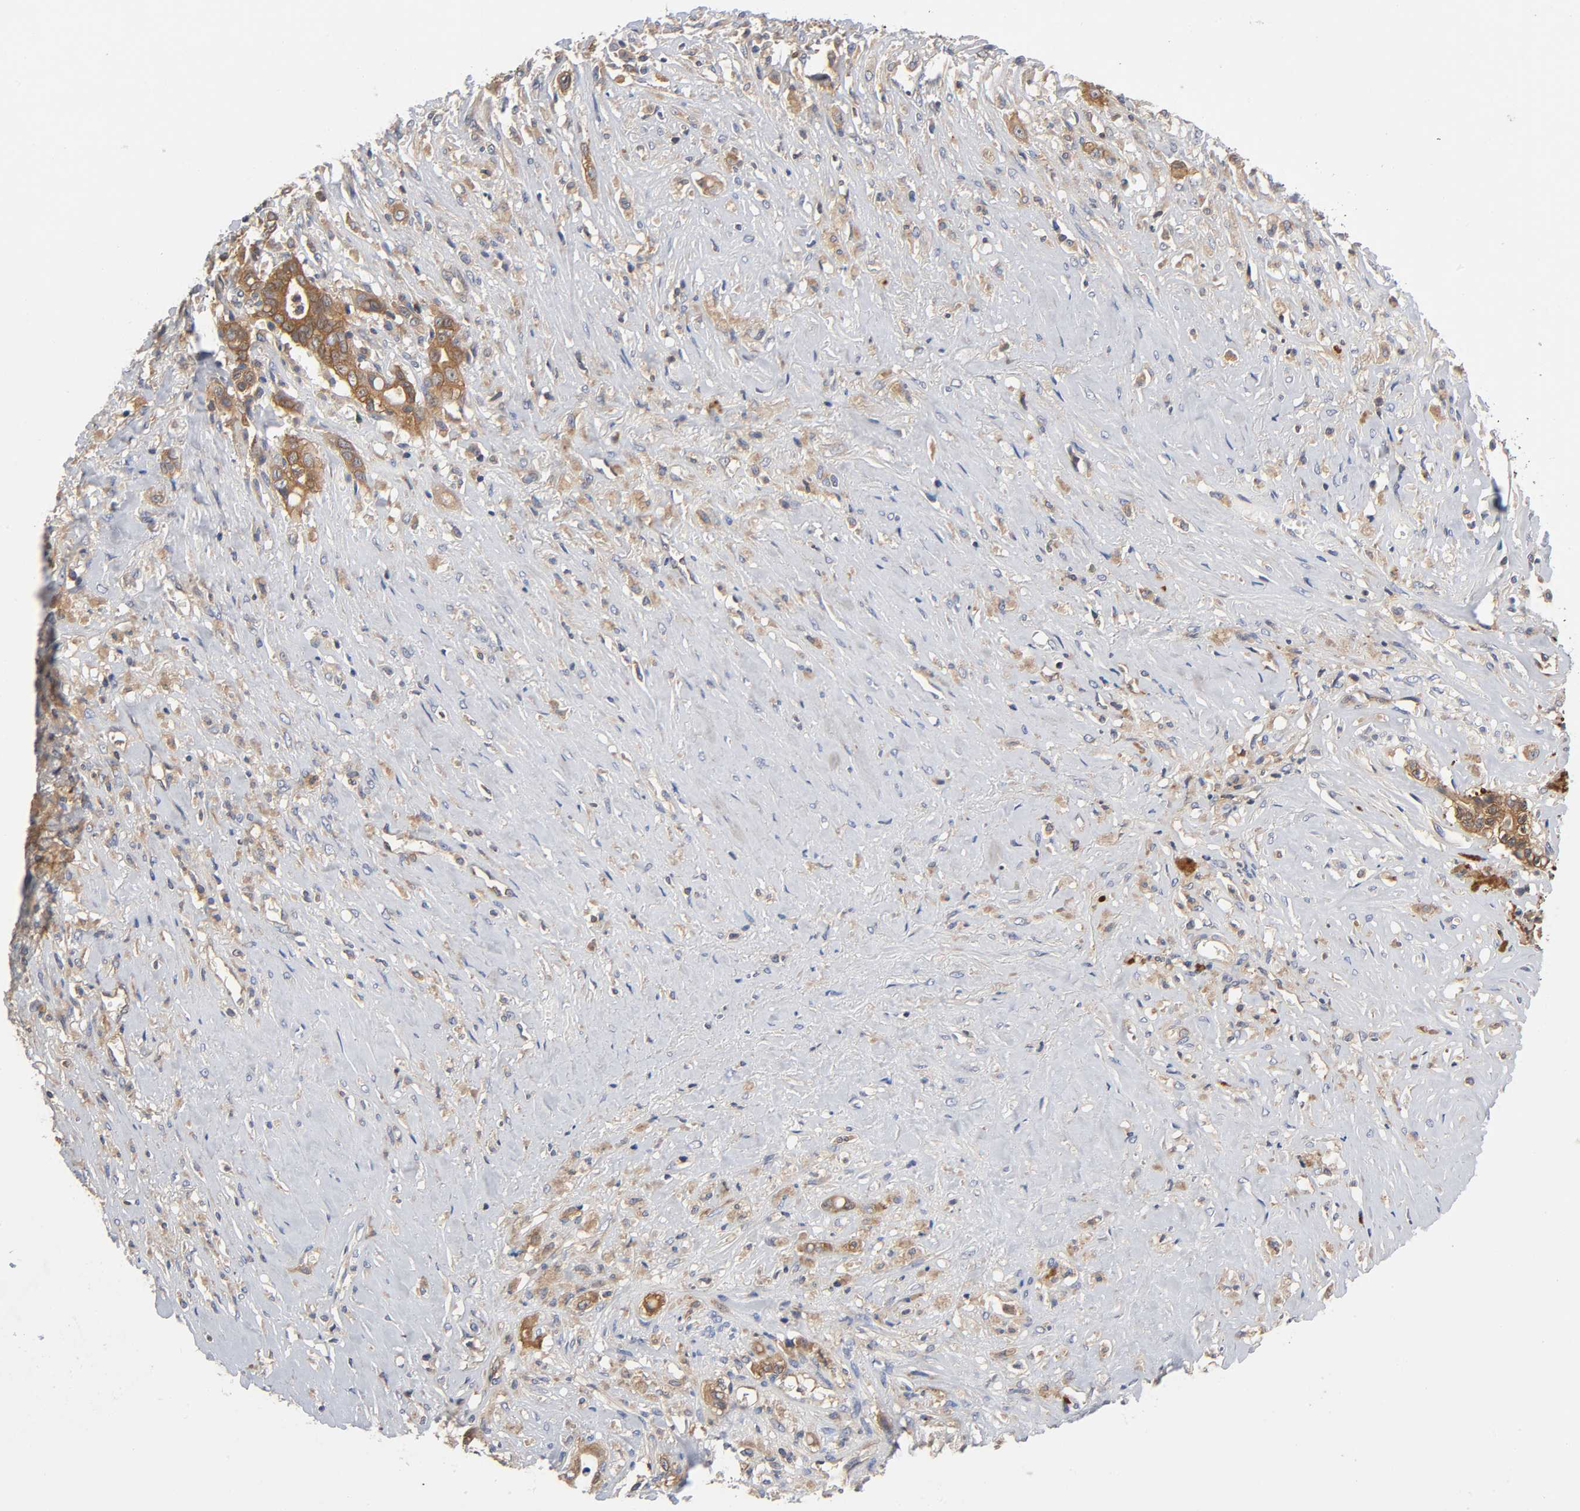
{"staining": {"intensity": "moderate", "quantity": ">75%", "location": "cytoplasmic/membranous"}, "tissue": "liver cancer", "cell_type": "Tumor cells", "image_type": "cancer", "snomed": [{"axis": "morphology", "description": "Cholangiocarcinoma"}, {"axis": "topography", "description": "Liver"}], "caption": "There is medium levels of moderate cytoplasmic/membranous staining in tumor cells of cholangiocarcinoma (liver), as demonstrated by immunohistochemical staining (brown color).", "gene": "PRKAB1", "patient": {"sex": "female", "age": 70}}